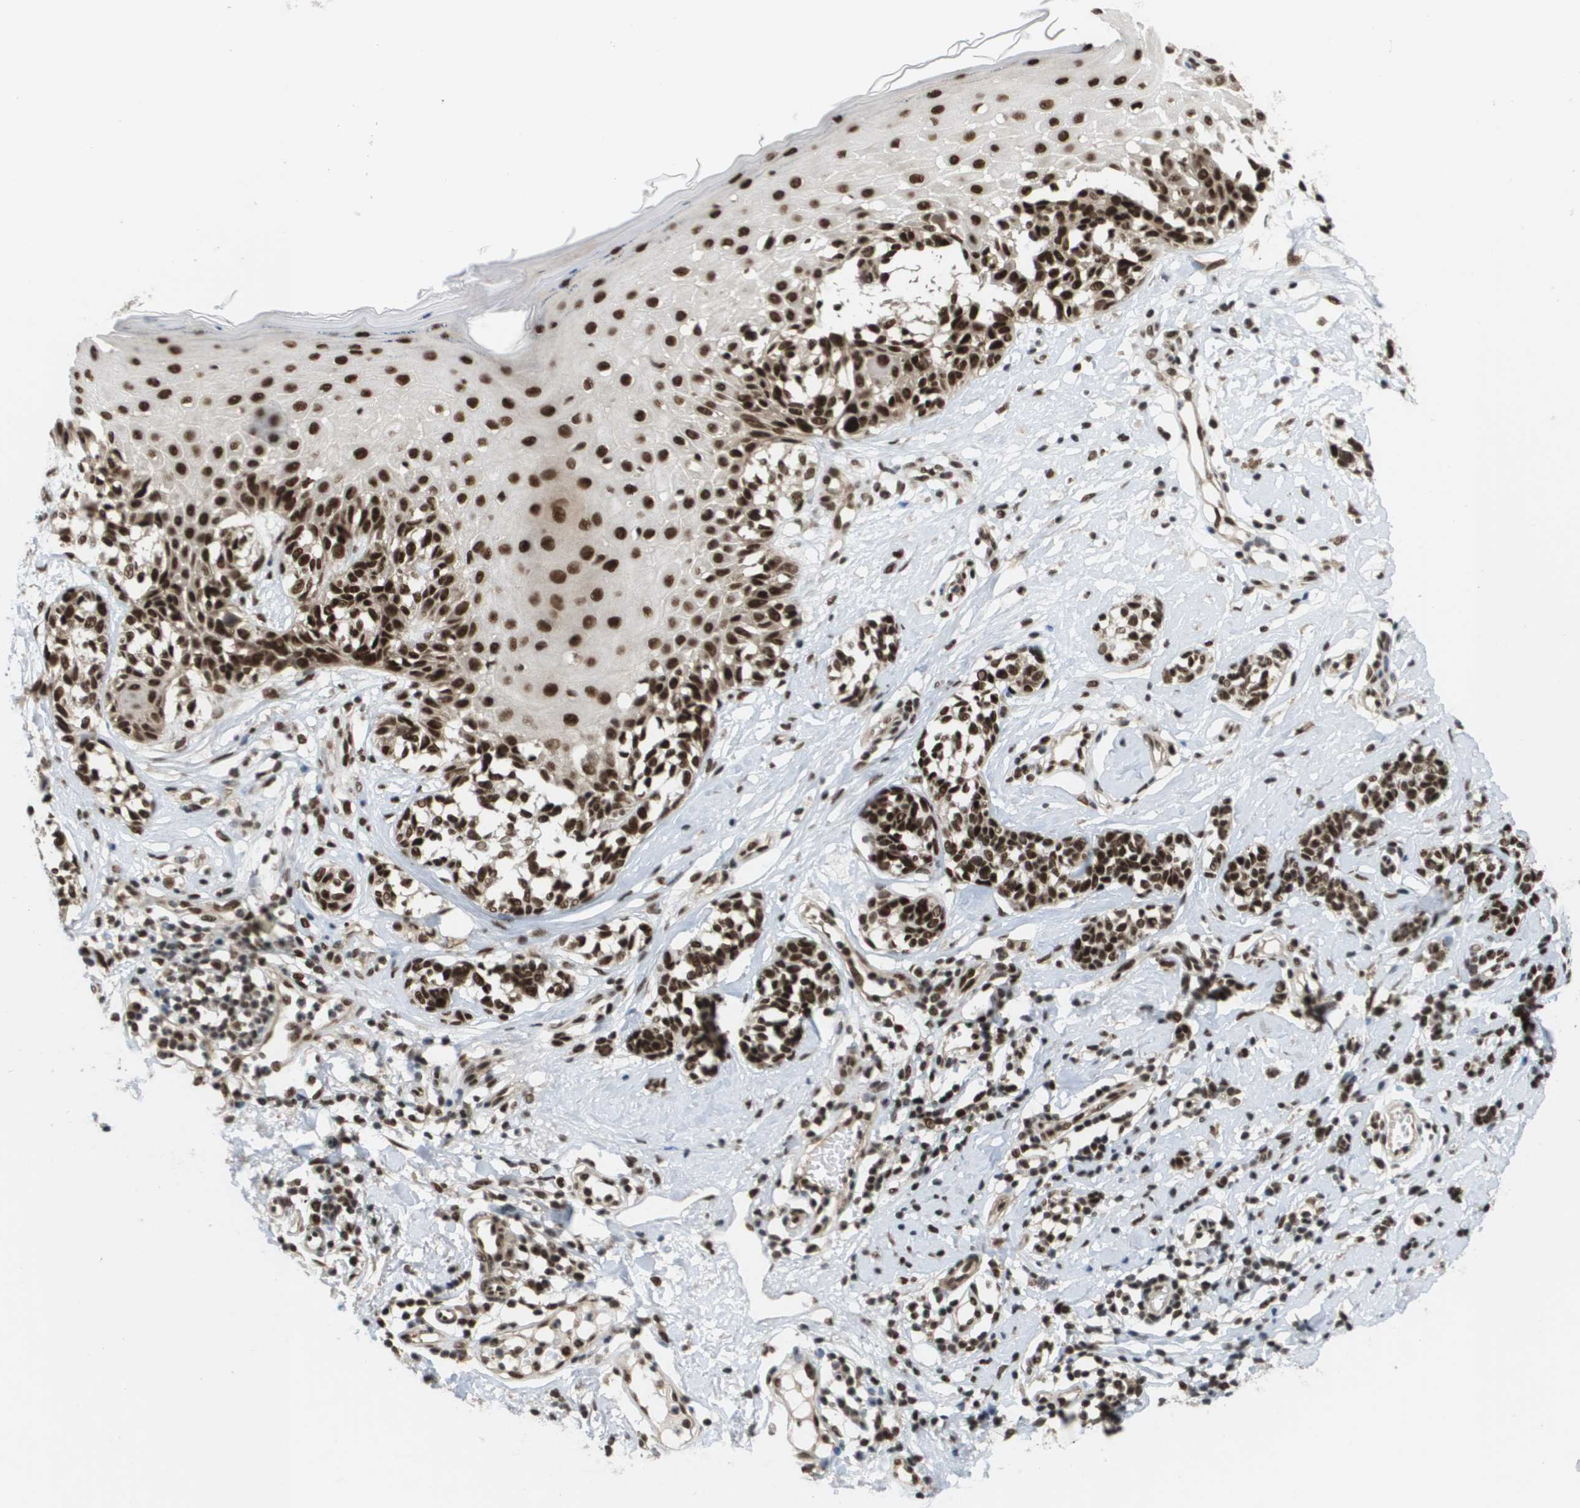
{"staining": {"intensity": "strong", "quantity": ">75%", "location": "nuclear"}, "tissue": "melanoma", "cell_type": "Tumor cells", "image_type": "cancer", "snomed": [{"axis": "morphology", "description": "Malignant melanoma, NOS"}, {"axis": "topography", "description": "Skin"}], "caption": "This micrograph reveals immunohistochemistry (IHC) staining of human malignant melanoma, with high strong nuclear positivity in about >75% of tumor cells.", "gene": "PRCC", "patient": {"sex": "male", "age": 64}}